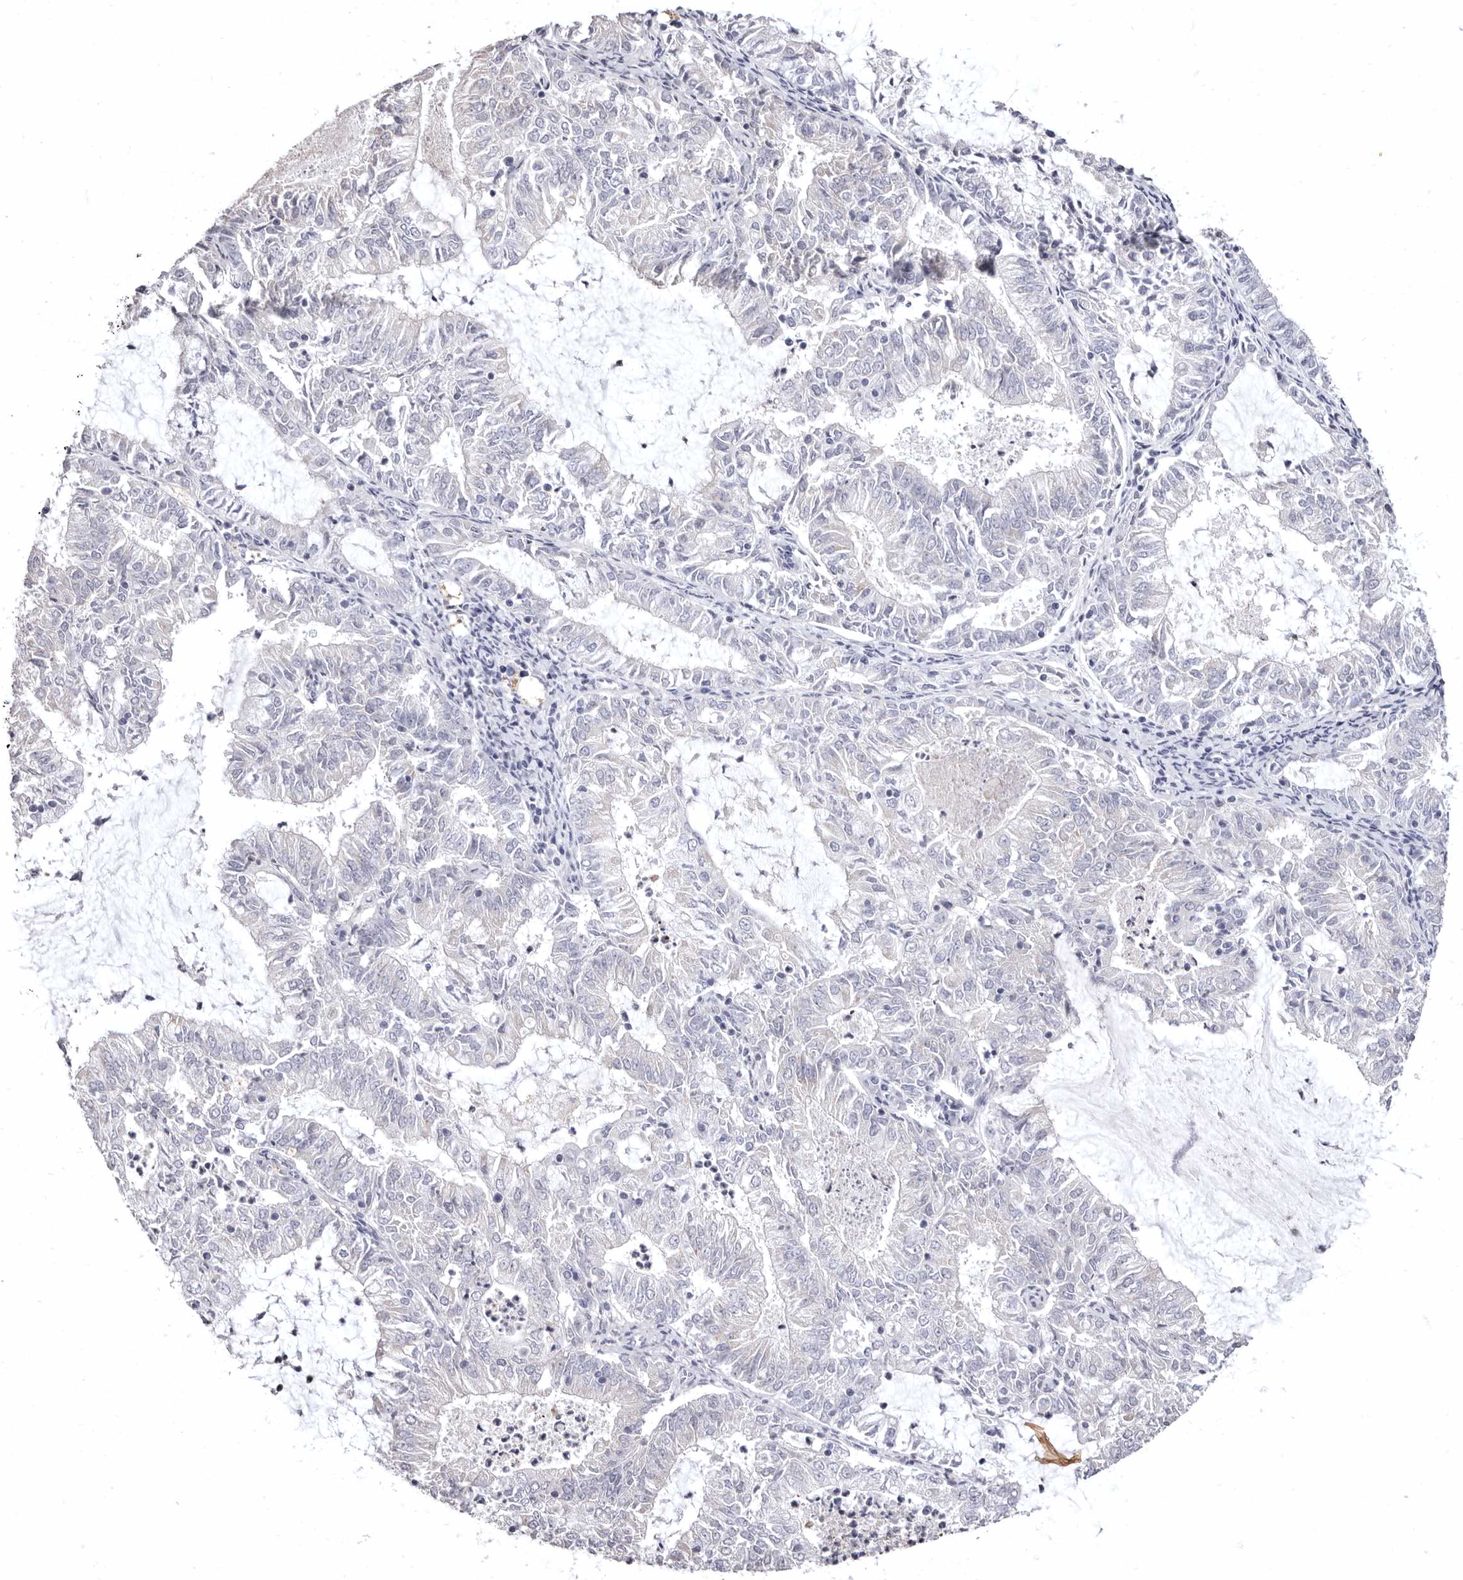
{"staining": {"intensity": "negative", "quantity": "none", "location": "none"}, "tissue": "endometrial cancer", "cell_type": "Tumor cells", "image_type": "cancer", "snomed": [{"axis": "morphology", "description": "Adenocarcinoma, NOS"}, {"axis": "topography", "description": "Endometrium"}], "caption": "Immunohistochemistry (IHC) image of neoplastic tissue: human endometrial cancer (adenocarcinoma) stained with DAB (3,3'-diaminobenzidine) demonstrates no significant protein positivity in tumor cells.", "gene": "AIDA", "patient": {"sex": "female", "age": 57}}